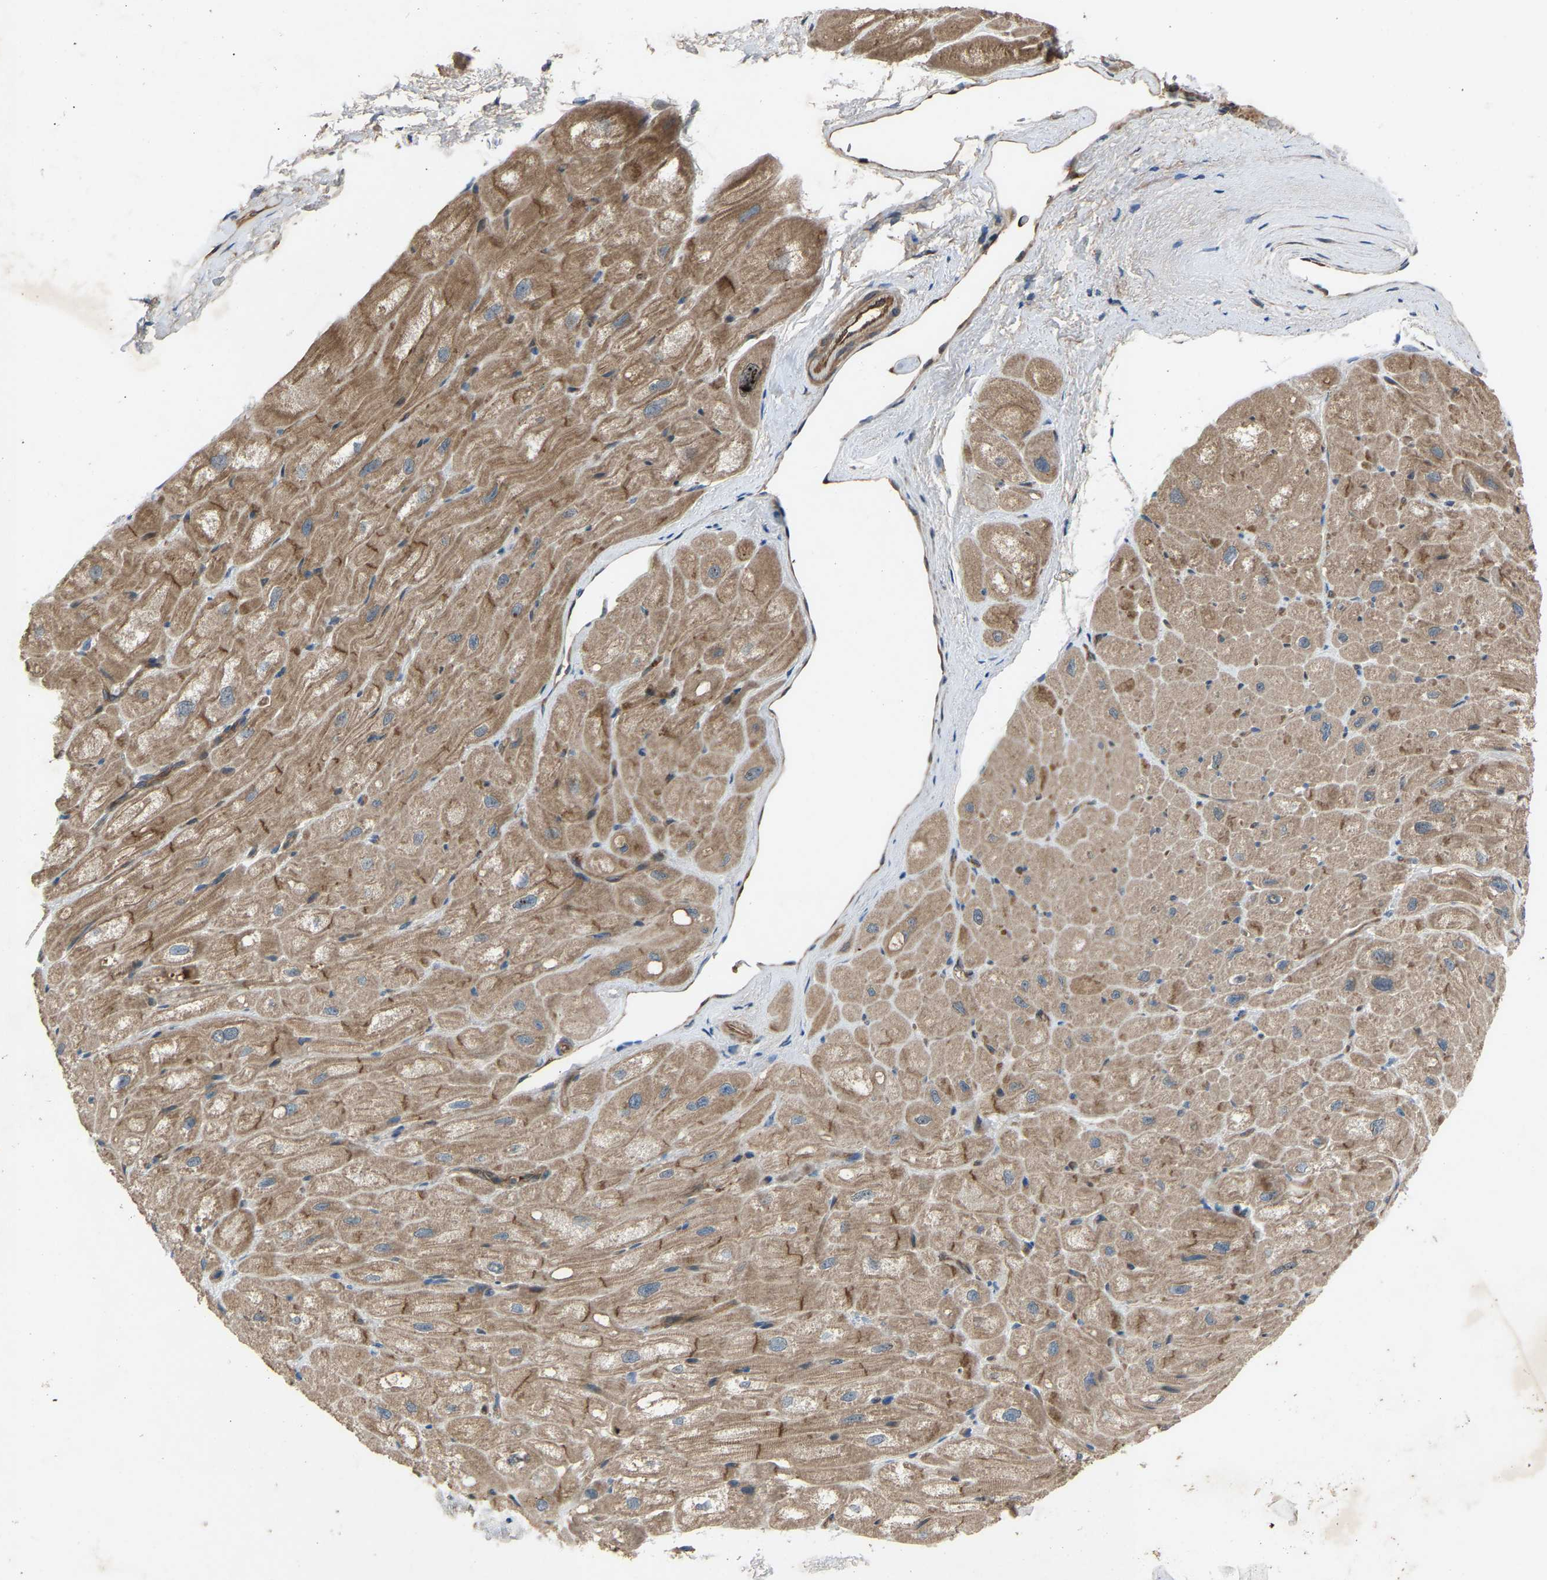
{"staining": {"intensity": "moderate", "quantity": ">75%", "location": "cytoplasmic/membranous"}, "tissue": "heart muscle", "cell_type": "Cardiomyocytes", "image_type": "normal", "snomed": [{"axis": "morphology", "description": "Normal tissue, NOS"}, {"axis": "topography", "description": "Heart"}], "caption": "Immunohistochemistry (DAB (3,3'-diaminobenzidine)) staining of normal human heart muscle displays moderate cytoplasmic/membranous protein positivity in about >75% of cardiomyocytes. (IHC, brightfield microscopy, high magnification).", "gene": "GAS2L1", "patient": {"sex": "male", "age": 49}}